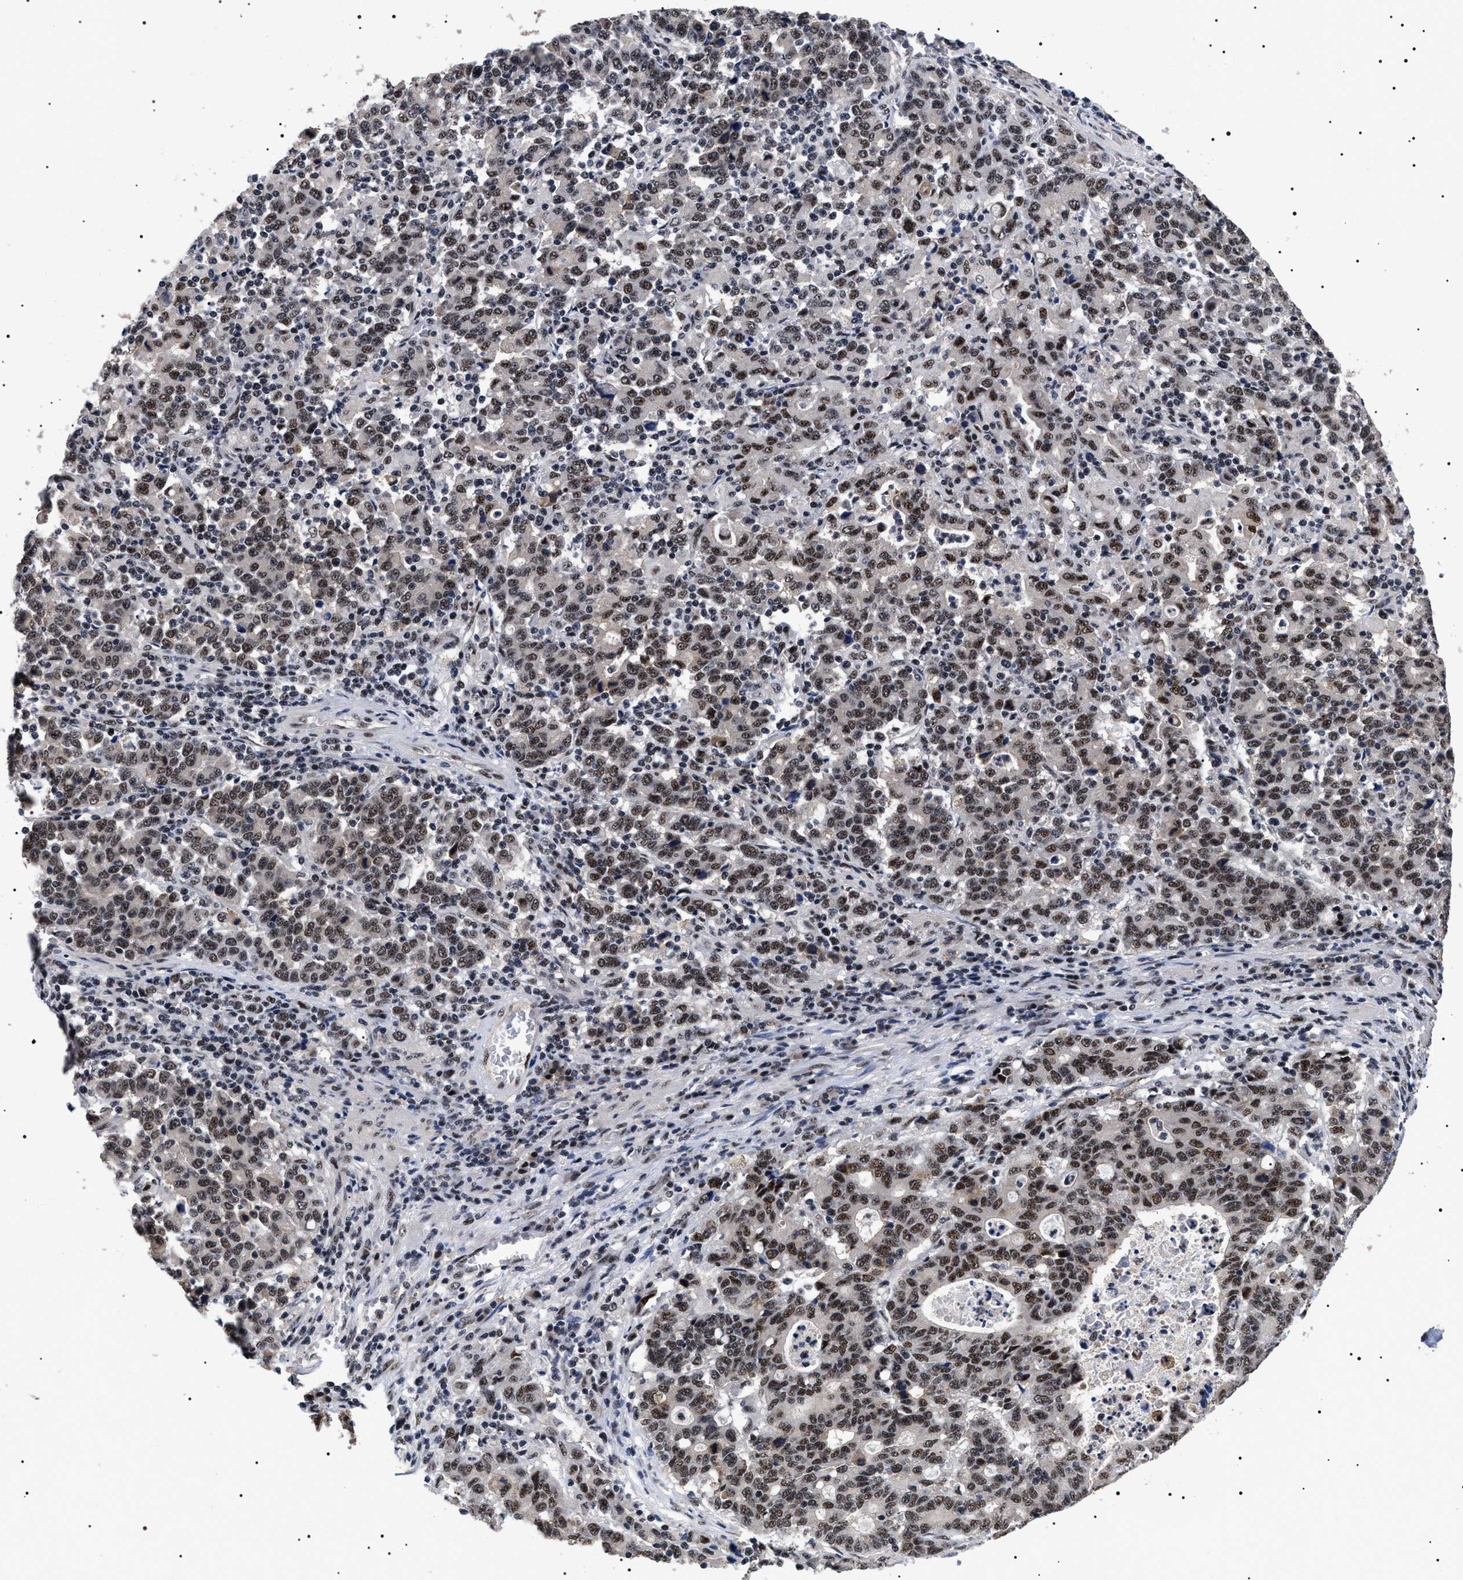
{"staining": {"intensity": "moderate", "quantity": ">75%", "location": "nuclear"}, "tissue": "stomach cancer", "cell_type": "Tumor cells", "image_type": "cancer", "snomed": [{"axis": "morphology", "description": "Adenocarcinoma, NOS"}, {"axis": "topography", "description": "Stomach, upper"}], "caption": "Adenocarcinoma (stomach) stained with a protein marker shows moderate staining in tumor cells.", "gene": "CAAP1", "patient": {"sex": "male", "age": 69}}